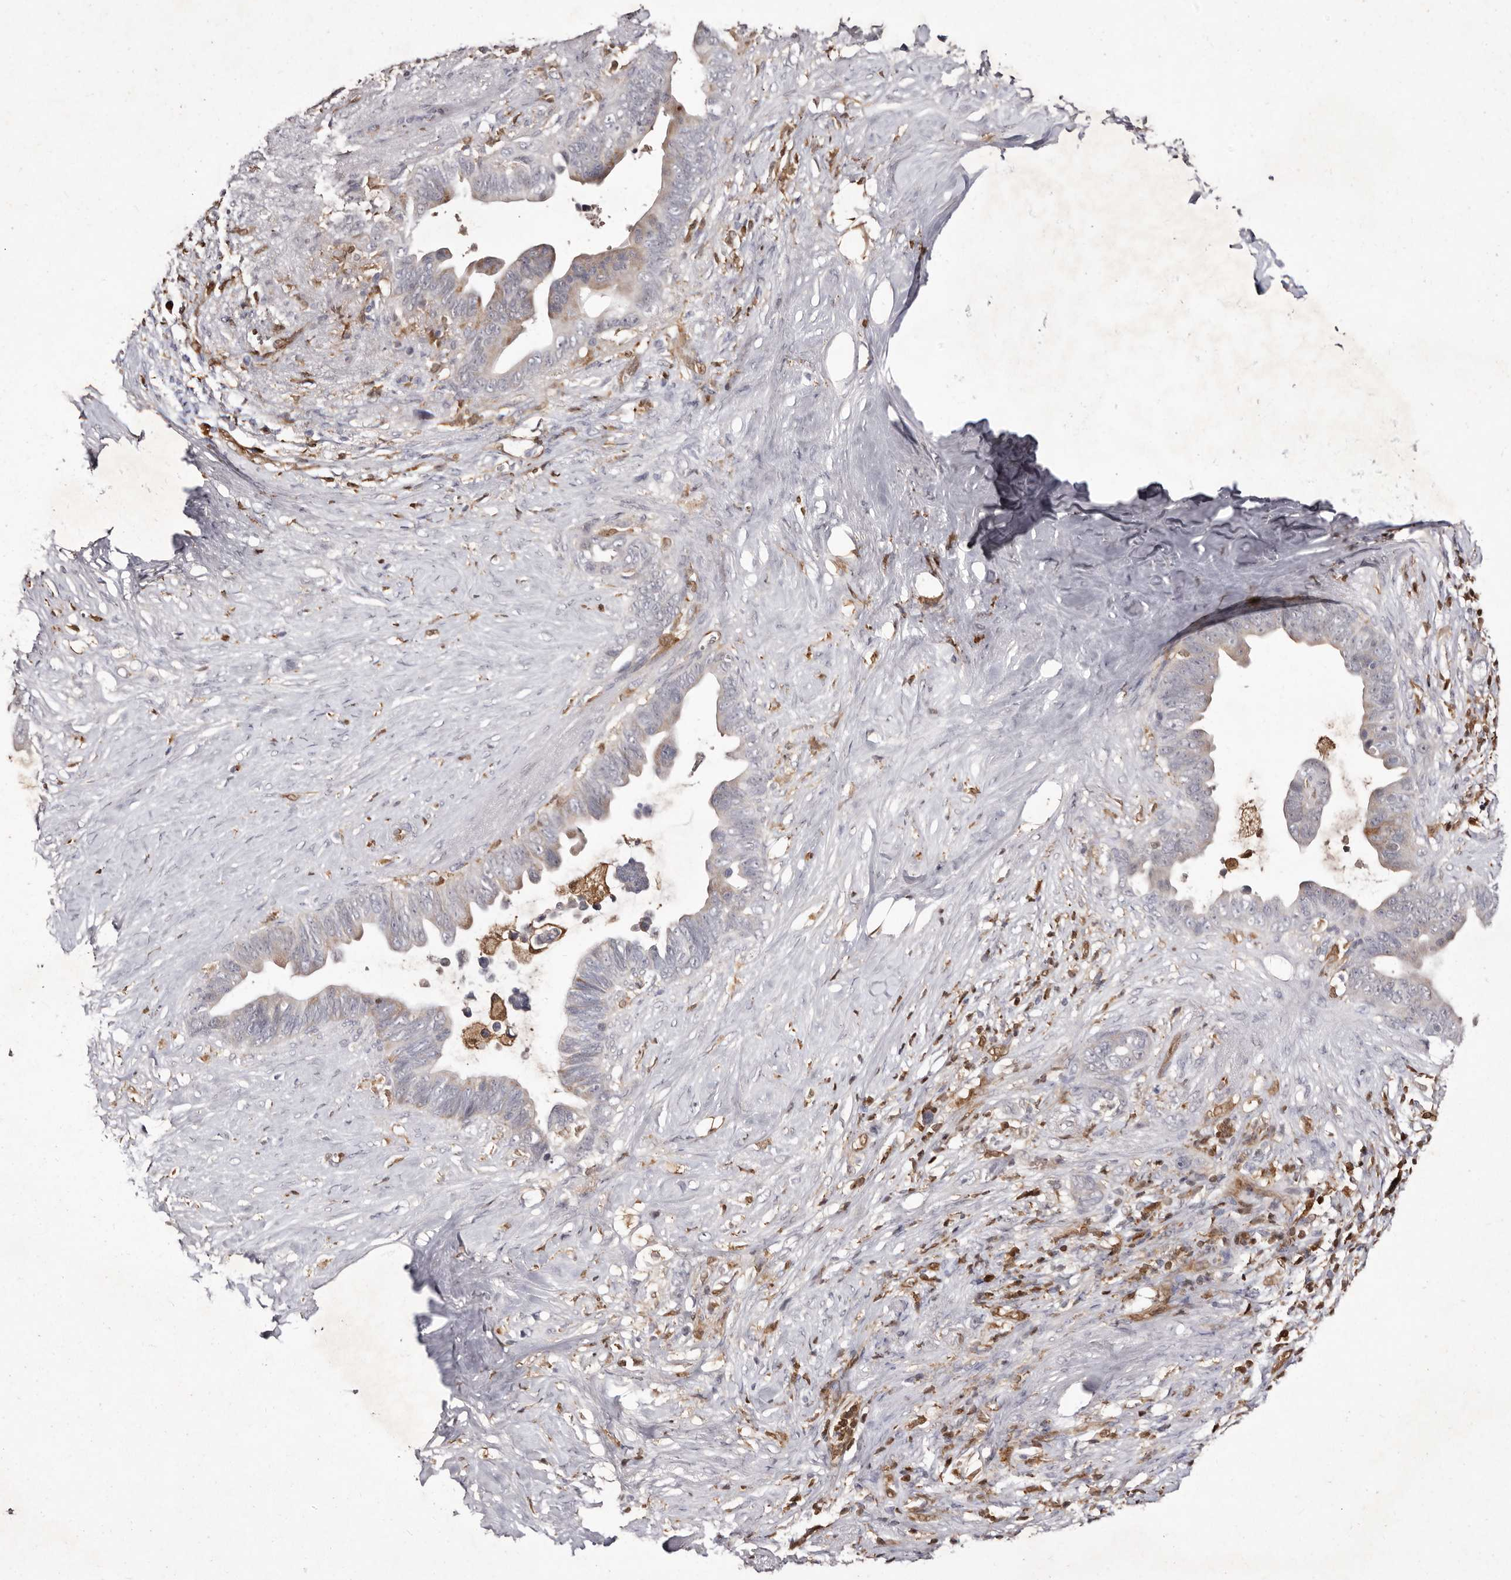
{"staining": {"intensity": "weak", "quantity": "<25%", "location": "cytoplasmic/membranous"}, "tissue": "pancreatic cancer", "cell_type": "Tumor cells", "image_type": "cancer", "snomed": [{"axis": "morphology", "description": "Adenocarcinoma, NOS"}, {"axis": "topography", "description": "Pancreas"}], "caption": "High power microscopy image of an immunohistochemistry (IHC) photomicrograph of pancreatic adenocarcinoma, revealing no significant positivity in tumor cells.", "gene": "GIMAP4", "patient": {"sex": "female", "age": 72}}